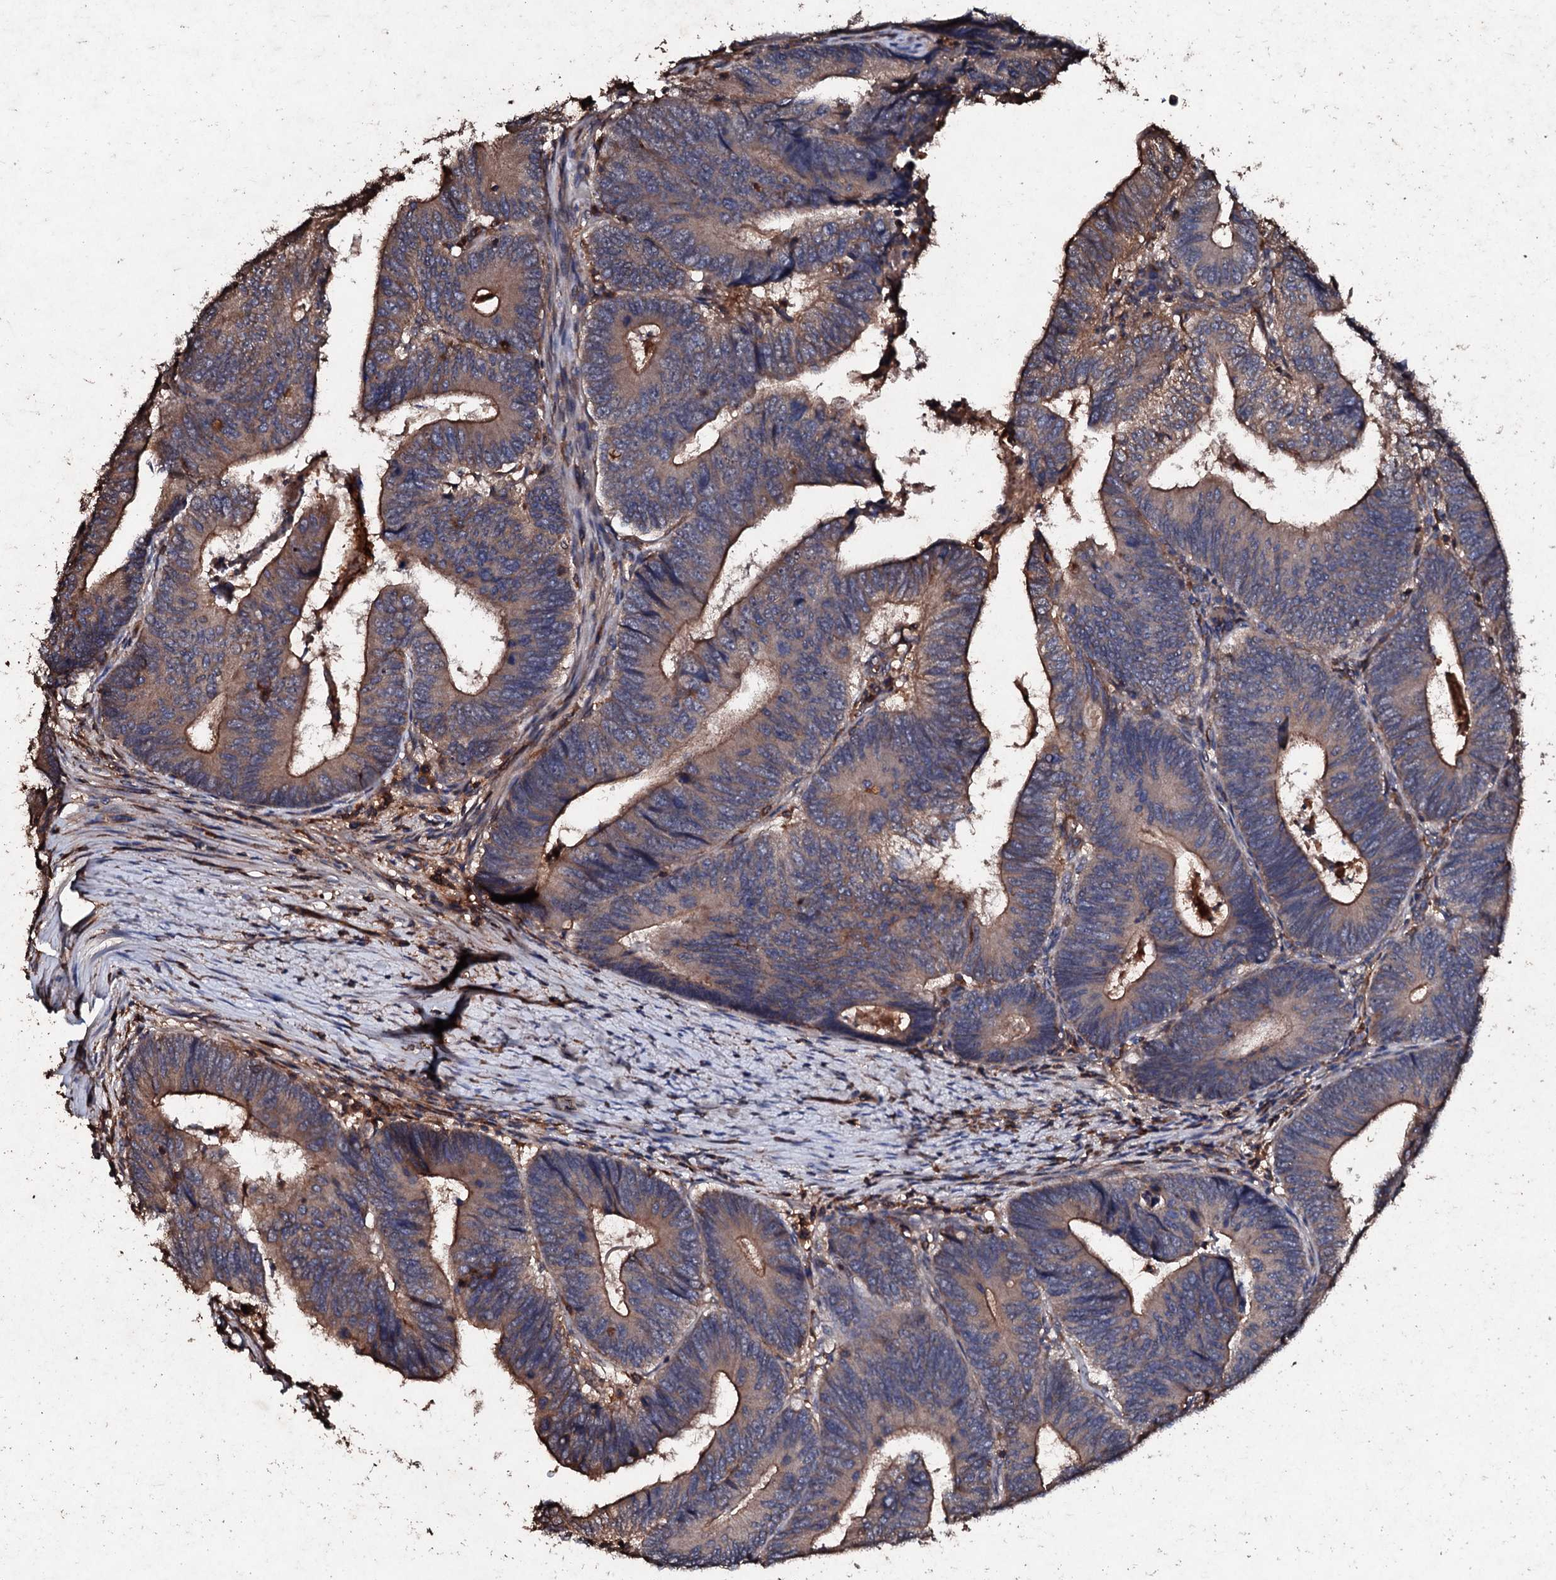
{"staining": {"intensity": "moderate", "quantity": ">75%", "location": "cytoplasmic/membranous"}, "tissue": "colorectal cancer", "cell_type": "Tumor cells", "image_type": "cancer", "snomed": [{"axis": "morphology", "description": "Adenocarcinoma, NOS"}, {"axis": "topography", "description": "Colon"}], "caption": "Protein analysis of adenocarcinoma (colorectal) tissue demonstrates moderate cytoplasmic/membranous positivity in about >75% of tumor cells.", "gene": "KERA", "patient": {"sex": "female", "age": 67}}